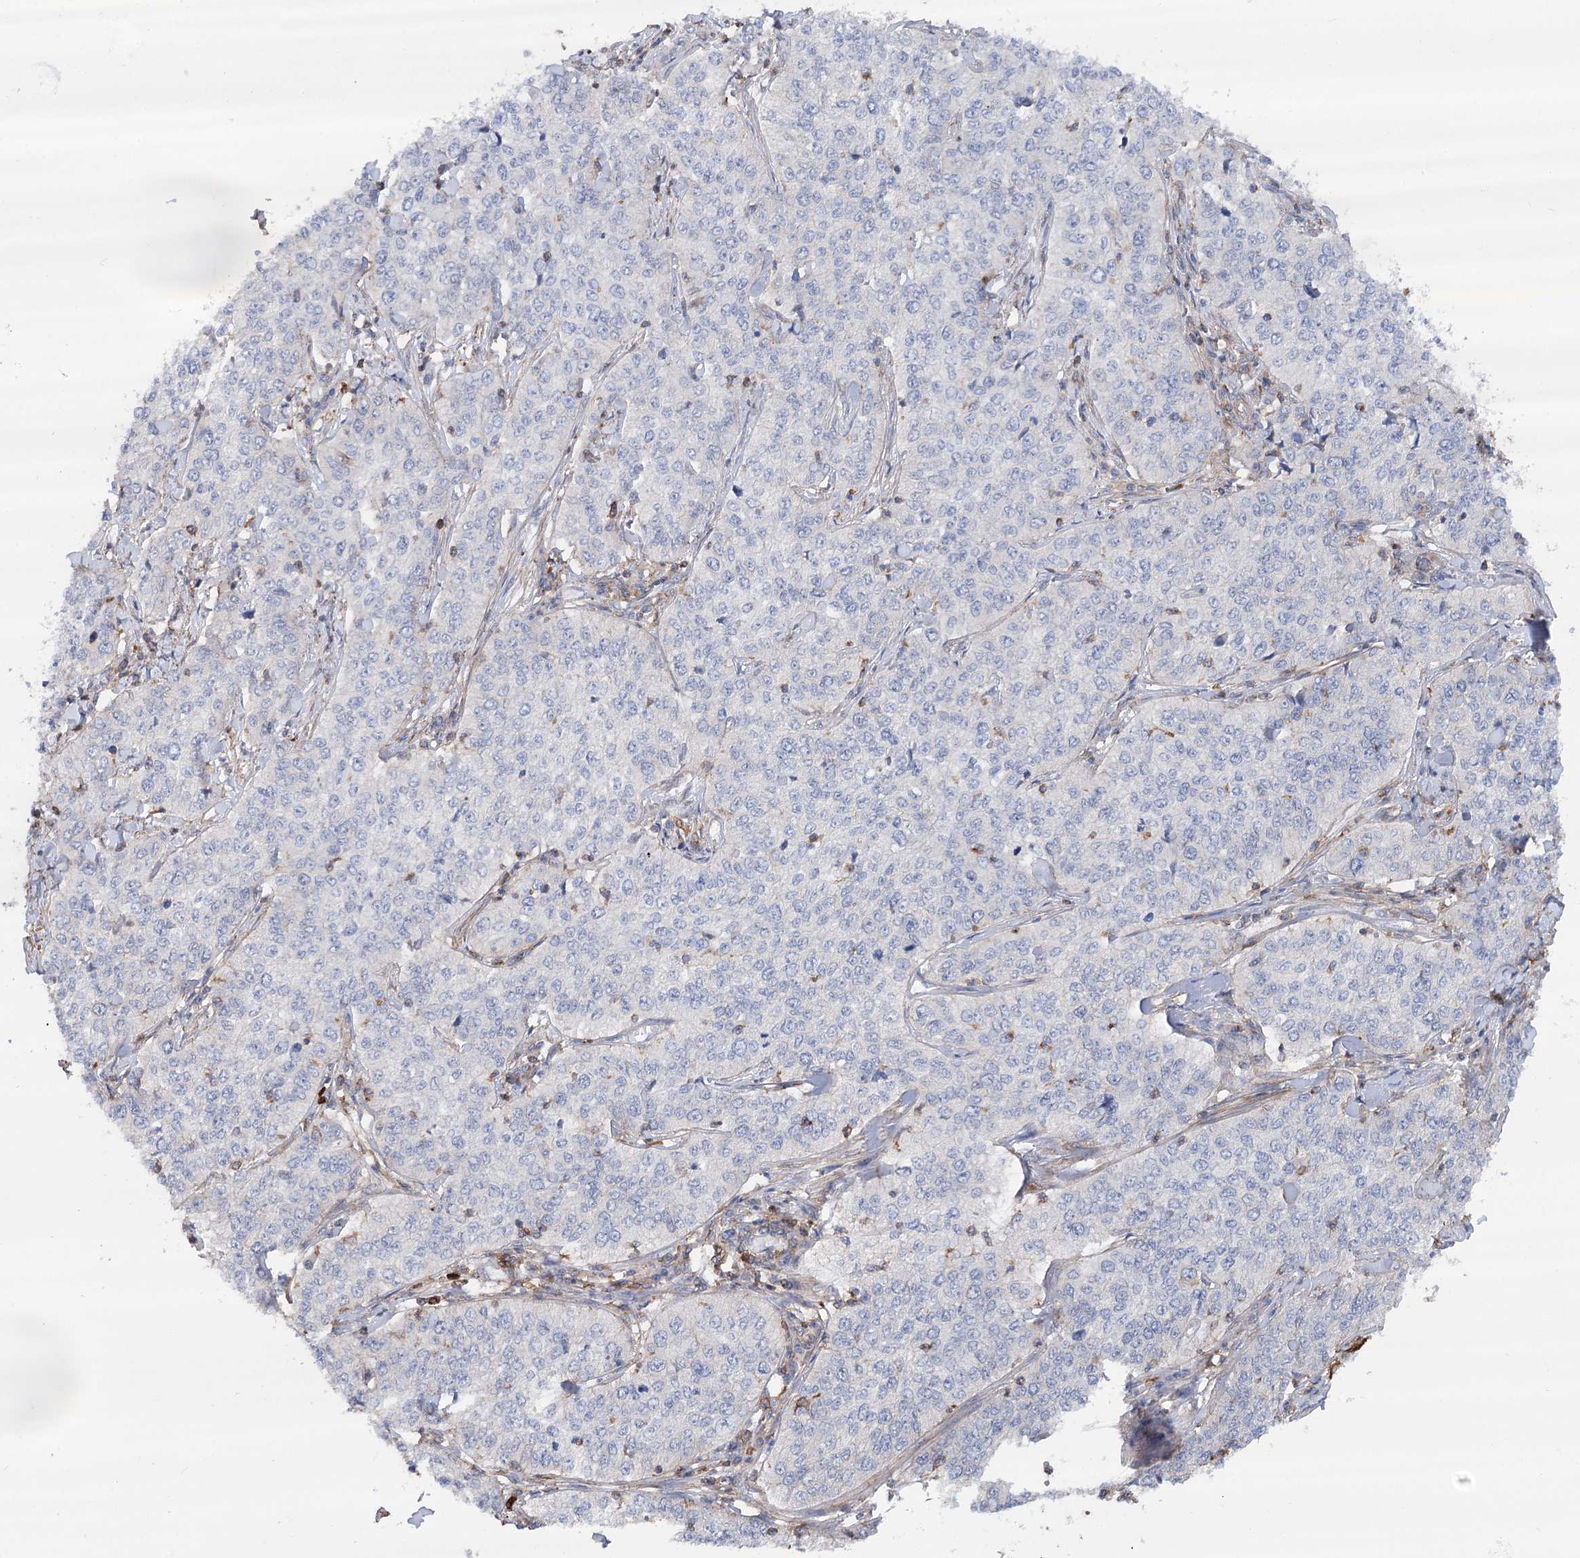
{"staining": {"intensity": "negative", "quantity": "none", "location": "none"}, "tissue": "cervical cancer", "cell_type": "Tumor cells", "image_type": "cancer", "snomed": [{"axis": "morphology", "description": "Squamous cell carcinoma, NOS"}, {"axis": "topography", "description": "Cervix"}], "caption": "IHC histopathology image of human cervical cancer (squamous cell carcinoma) stained for a protein (brown), which displays no staining in tumor cells.", "gene": "LARP1B", "patient": {"sex": "female", "age": 35}}